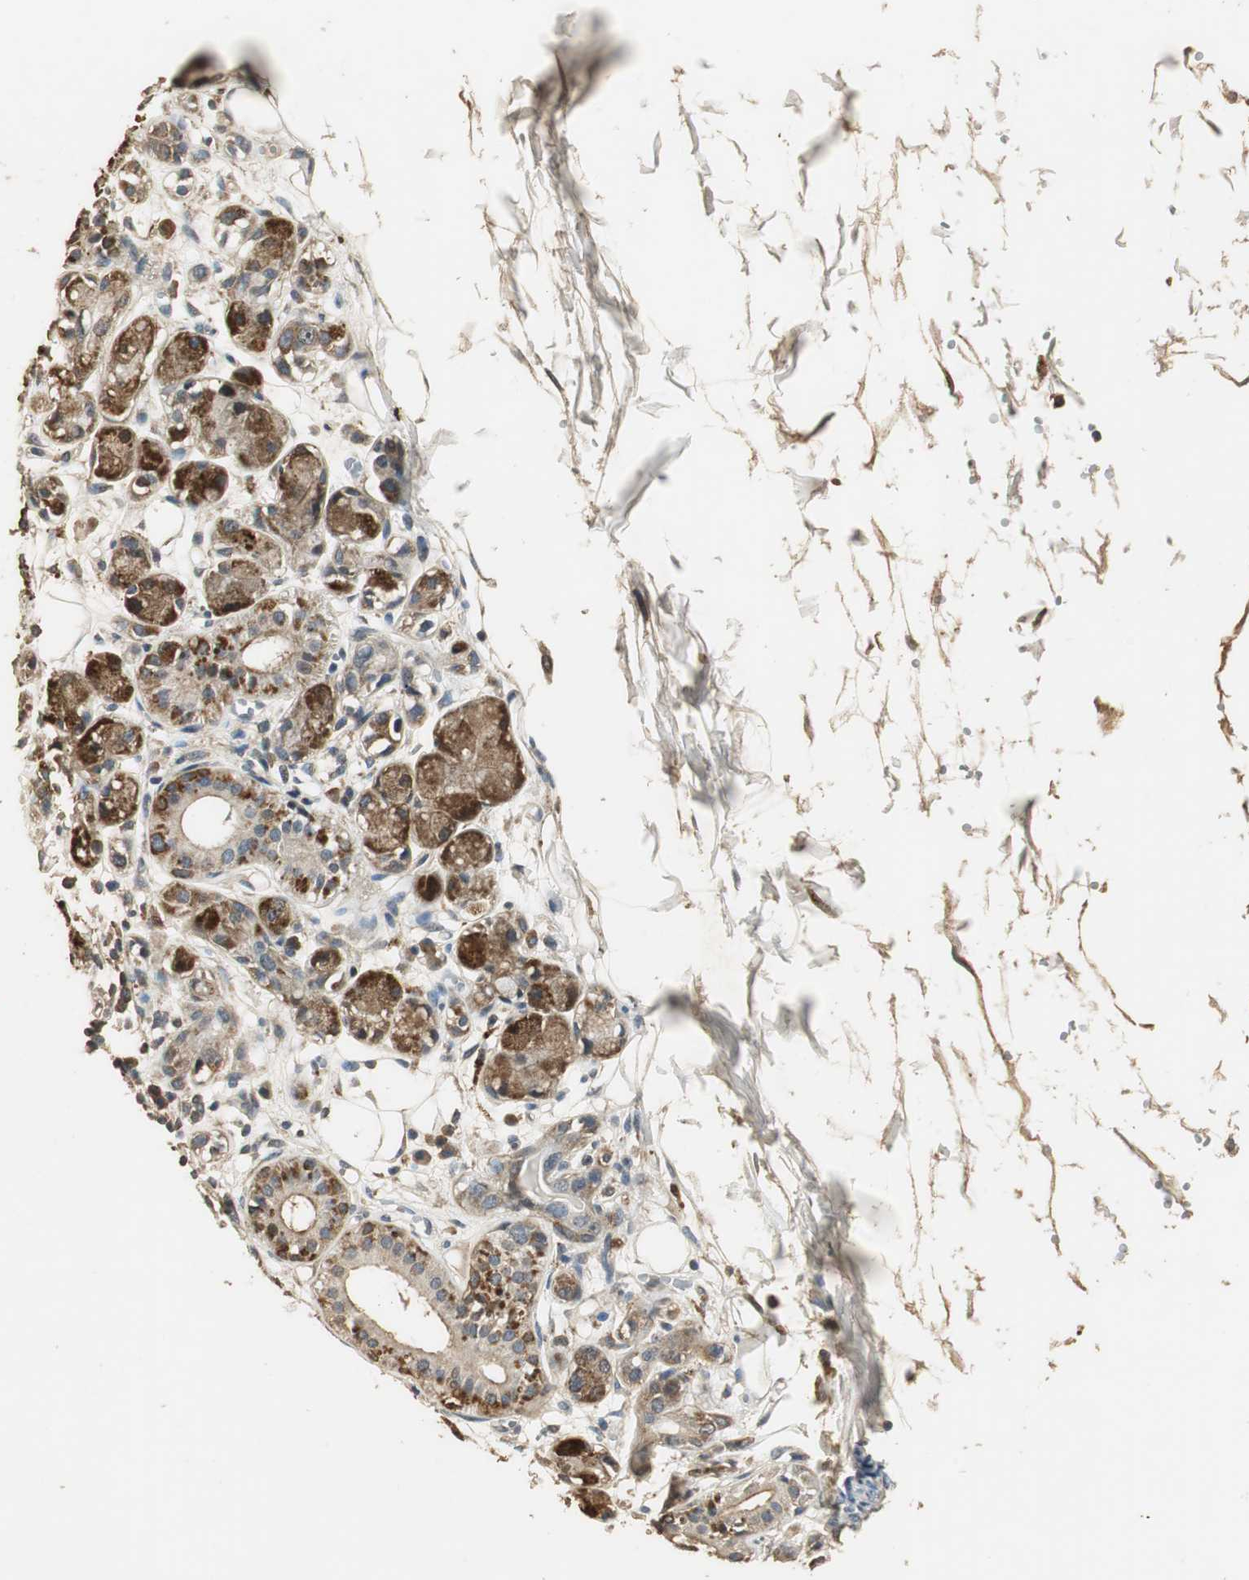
{"staining": {"intensity": "moderate", "quantity": "25%-75%", "location": "cytoplasmic/membranous"}, "tissue": "adipose tissue", "cell_type": "Adipocytes", "image_type": "normal", "snomed": [{"axis": "morphology", "description": "Normal tissue, NOS"}, {"axis": "morphology", "description": "Inflammation, NOS"}, {"axis": "topography", "description": "Vascular tissue"}, {"axis": "topography", "description": "Salivary gland"}], "caption": "DAB immunohistochemical staining of benign human adipose tissue shows moderate cytoplasmic/membranous protein positivity in approximately 25%-75% of adipocytes. (Stains: DAB (3,3'-diaminobenzidine) in brown, nuclei in blue, Microscopy: brightfield microscopy at high magnification).", "gene": "TMPRSS4", "patient": {"sex": "female", "age": 75}}